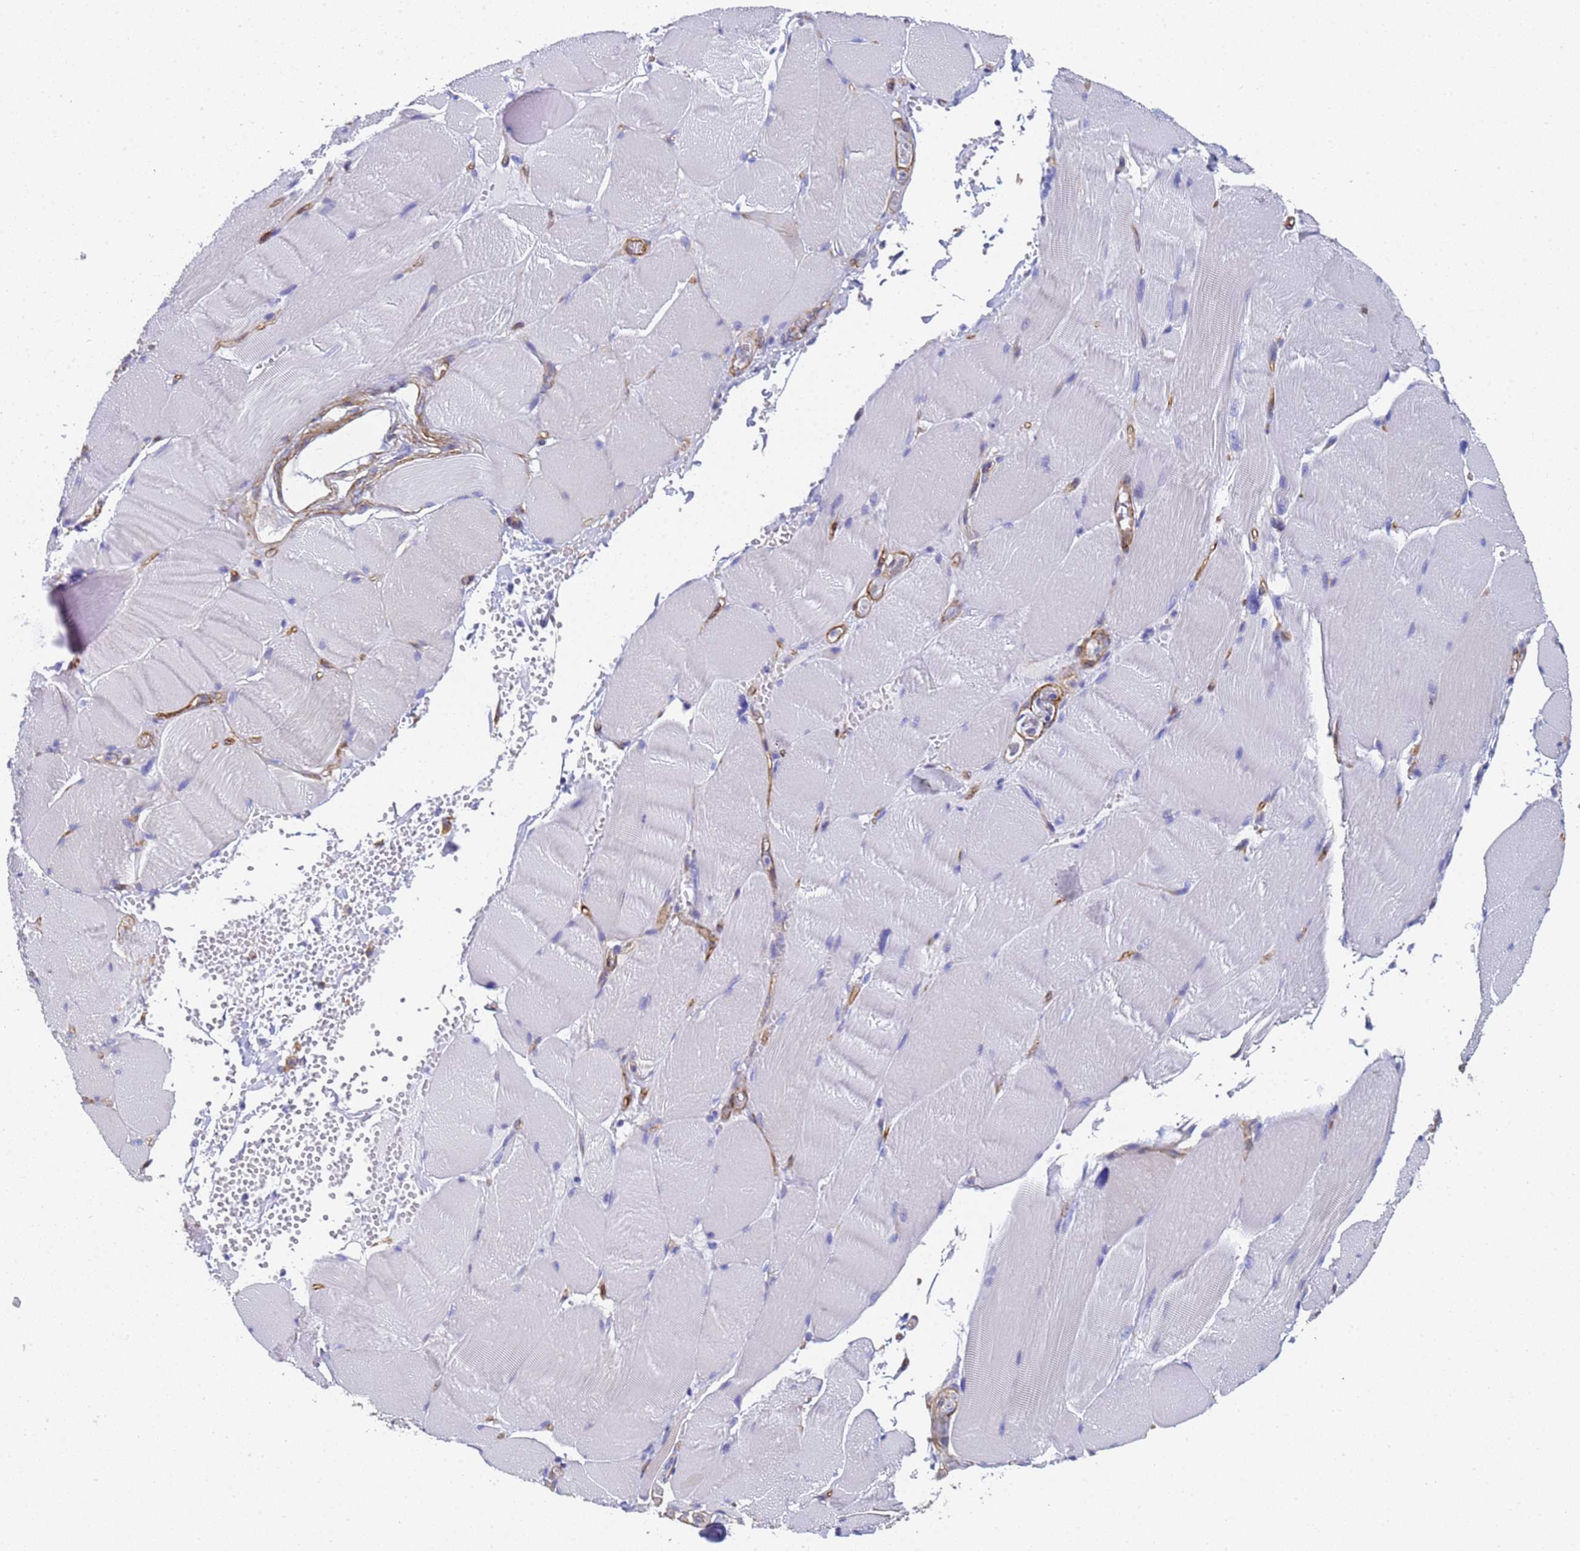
{"staining": {"intensity": "negative", "quantity": "none", "location": "none"}, "tissue": "adipose tissue", "cell_type": "Adipocytes", "image_type": "normal", "snomed": [{"axis": "morphology", "description": "Normal tissue, NOS"}, {"axis": "topography", "description": "Skeletal muscle"}, {"axis": "topography", "description": "Peripheral nerve tissue"}], "caption": "Immunohistochemistry (IHC) image of normal adipose tissue: adipose tissue stained with DAB reveals no significant protein expression in adipocytes.", "gene": "ENSG00000198211", "patient": {"sex": "female", "age": 55}}